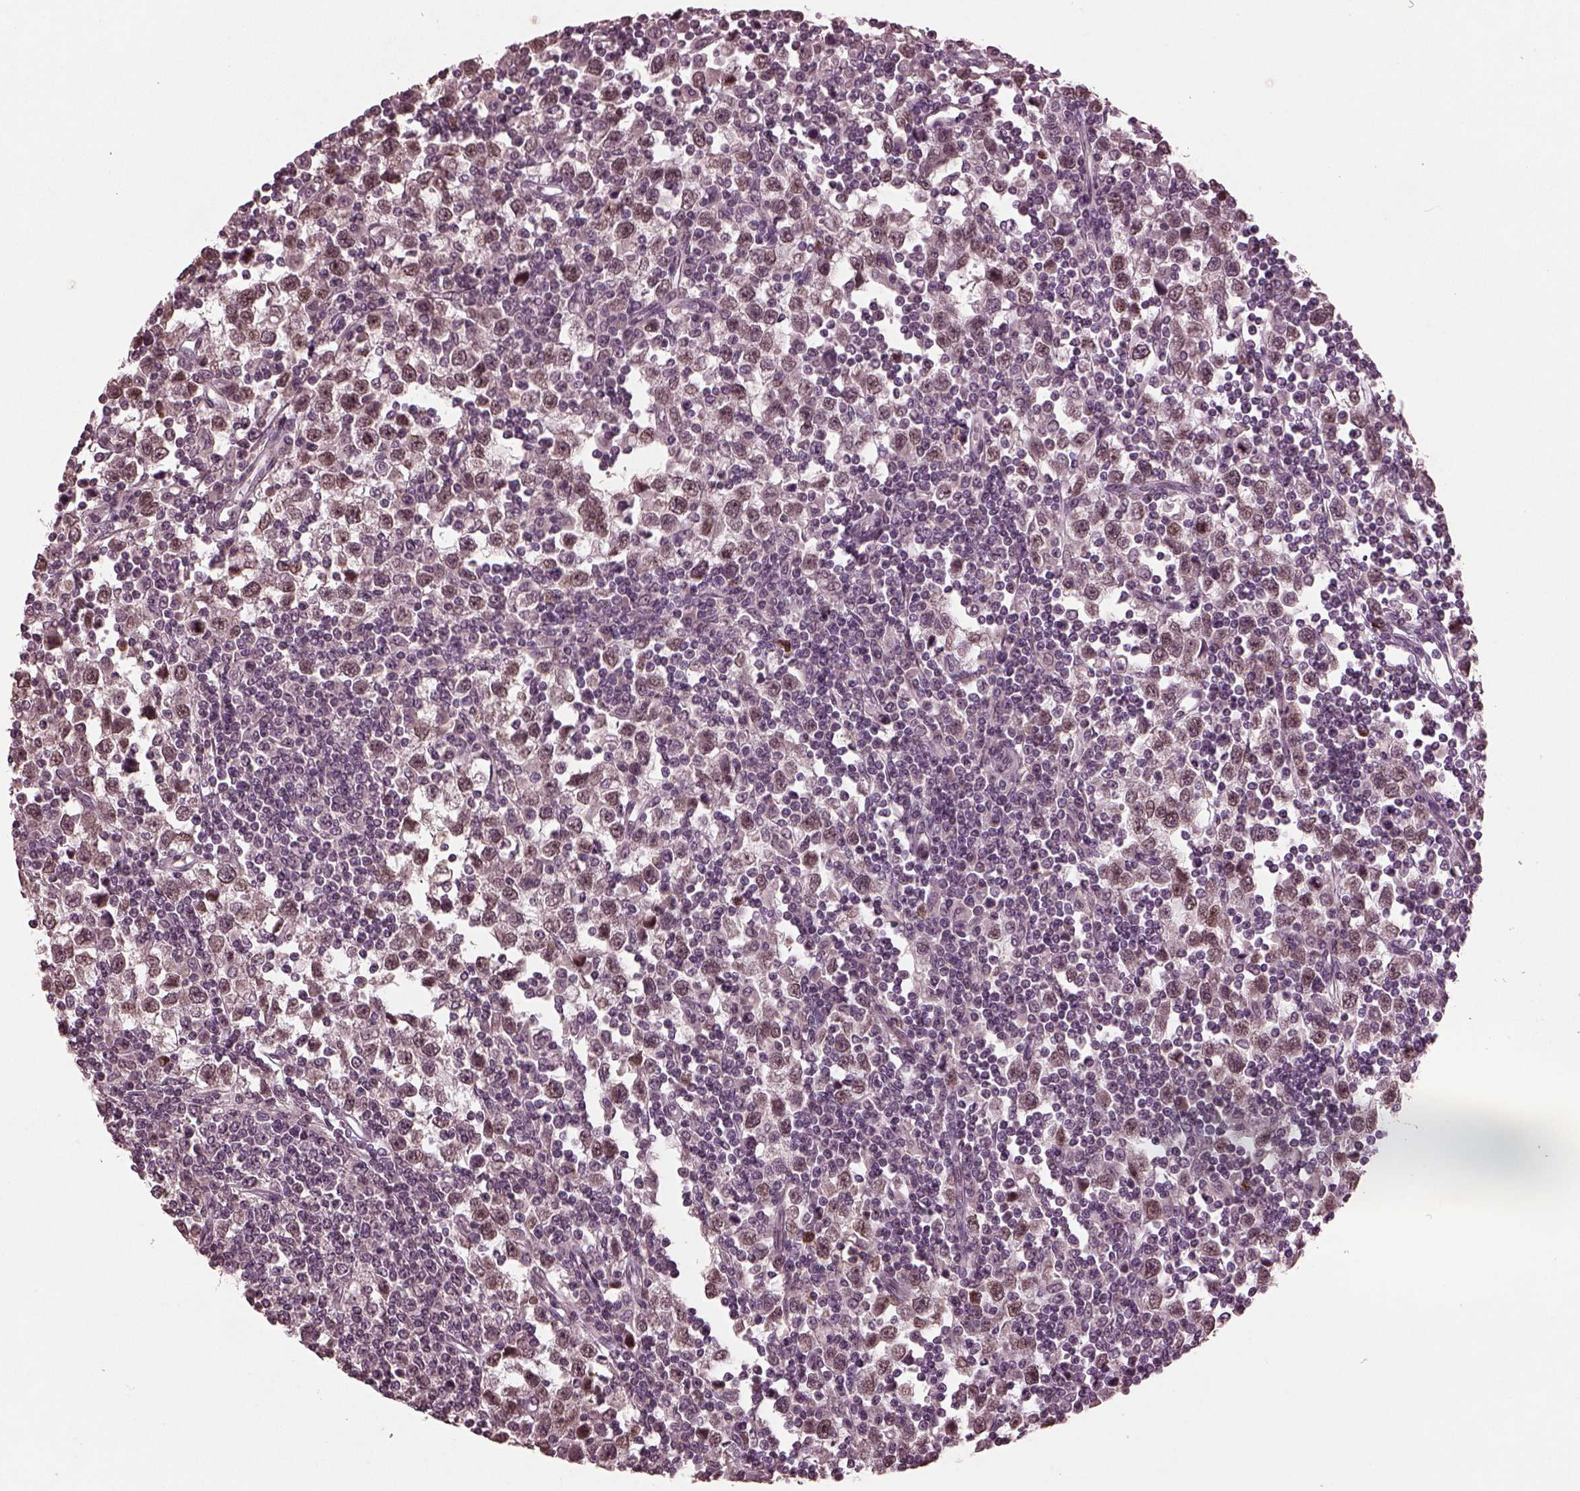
{"staining": {"intensity": "negative", "quantity": "none", "location": "none"}, "tissue": "testis cancer", "cell_type": "Tumor cells", "image_type": "cancer", "snomed": [{"axis": "morphology", "description": "Seminoma, NOS"}, {"axis": "topography", "description": "Testis"}], "caption": "The micrograph reveals no significant positivity in tumor cells of testis cancer (seminoma).", "gene": "IL18RAP", "patient": {"sex": "male", "age": 34}}